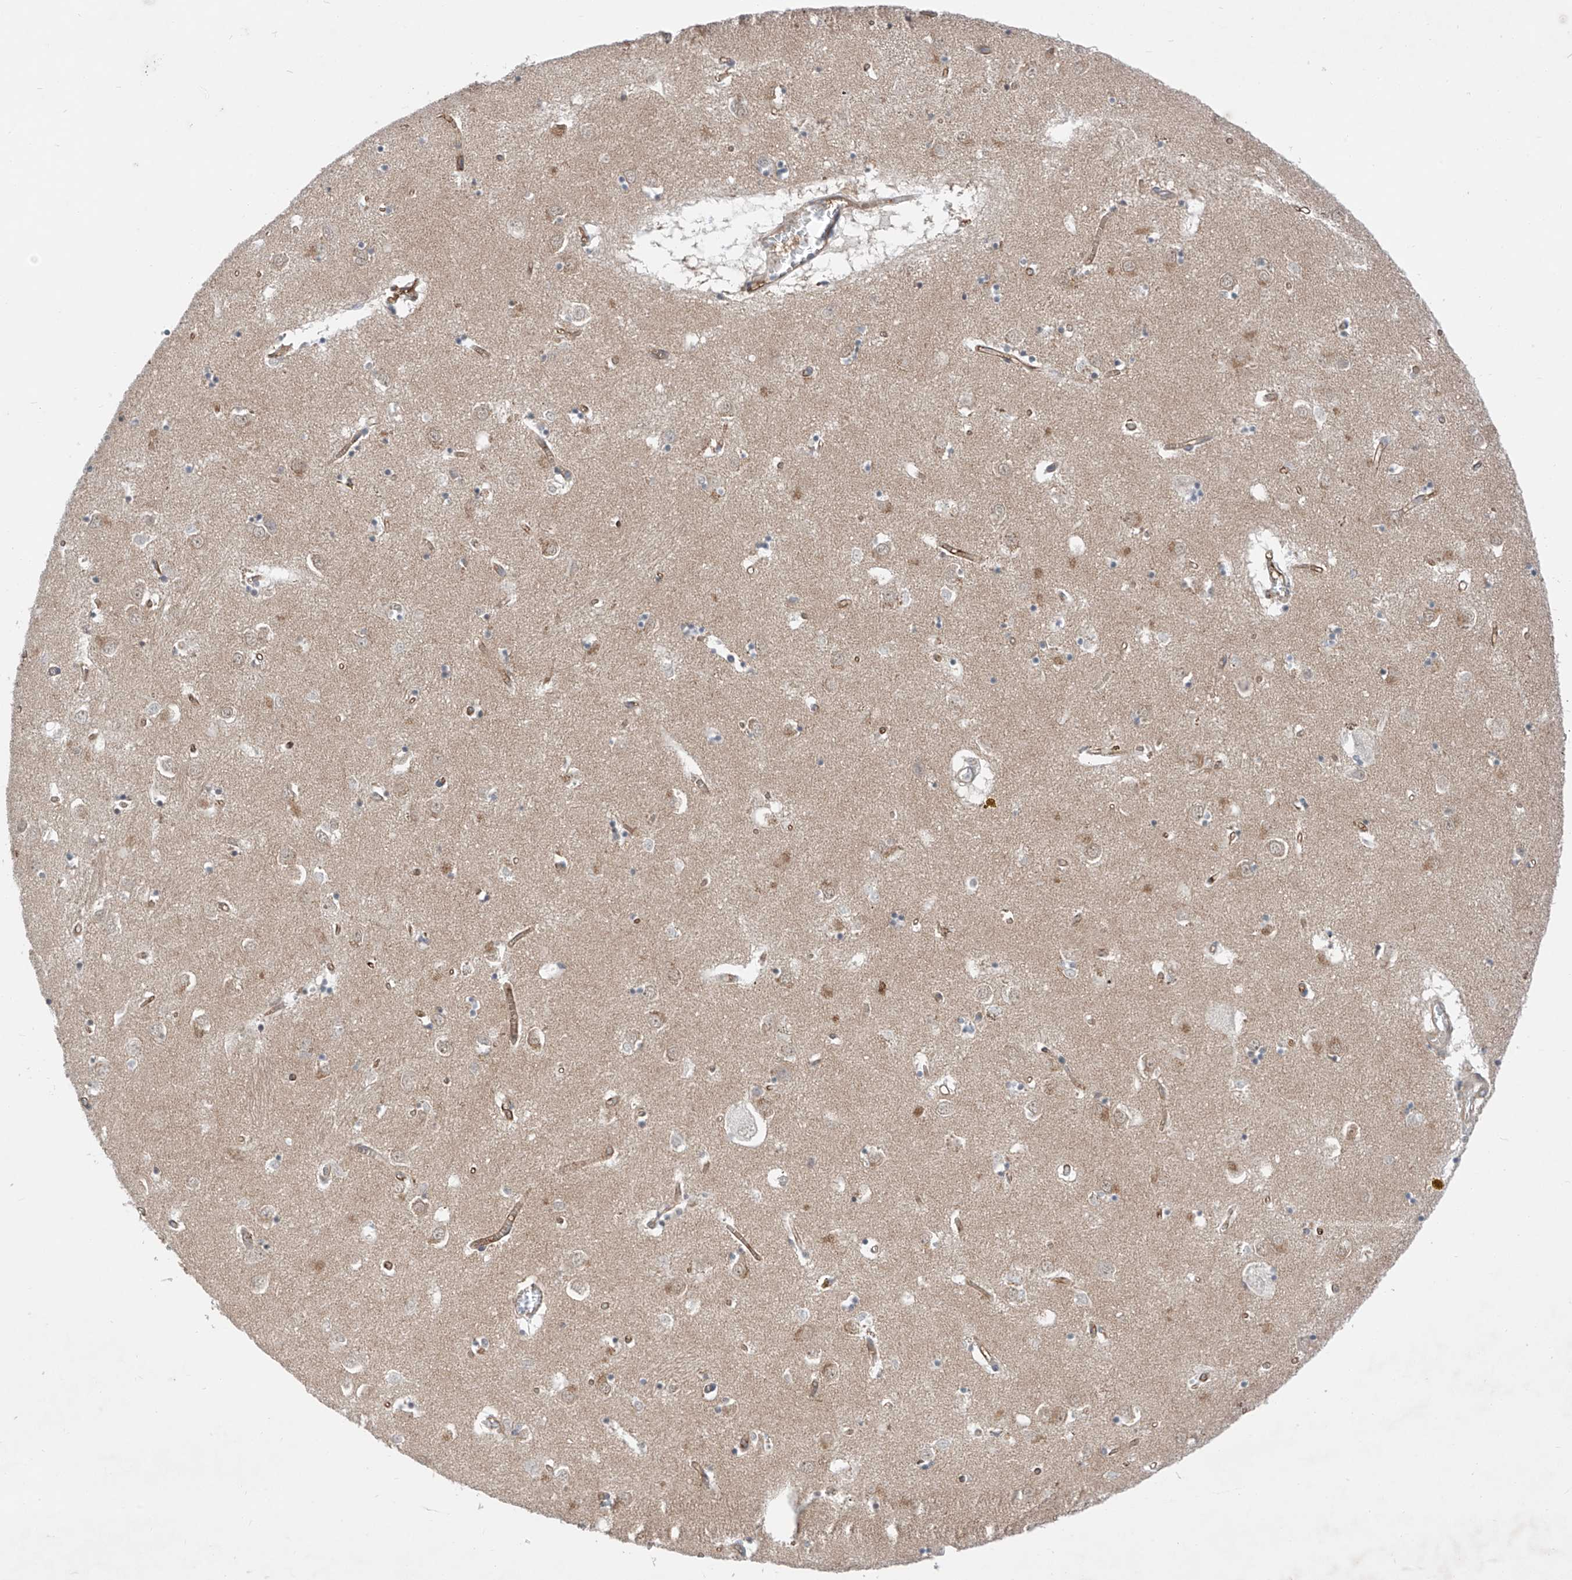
{"staining": {"intensity": "negative", "quantity": "none", "location": "none"}, "tissue": "caudate", "cell_type": "Glial cells", "image_type": "normal", "snomed": [{"axis": "morphology", "description": "Normal tissue, NOS"}, {"axis": "topography", "description": "Lateral ventricle wall"}], "caption": "Immunohistochemistry (IHC) of unremarkable caudate reveals no staining in glial cells.", "gene": "ABLIM2", "patient": {"sex": "male", "age": 70}}